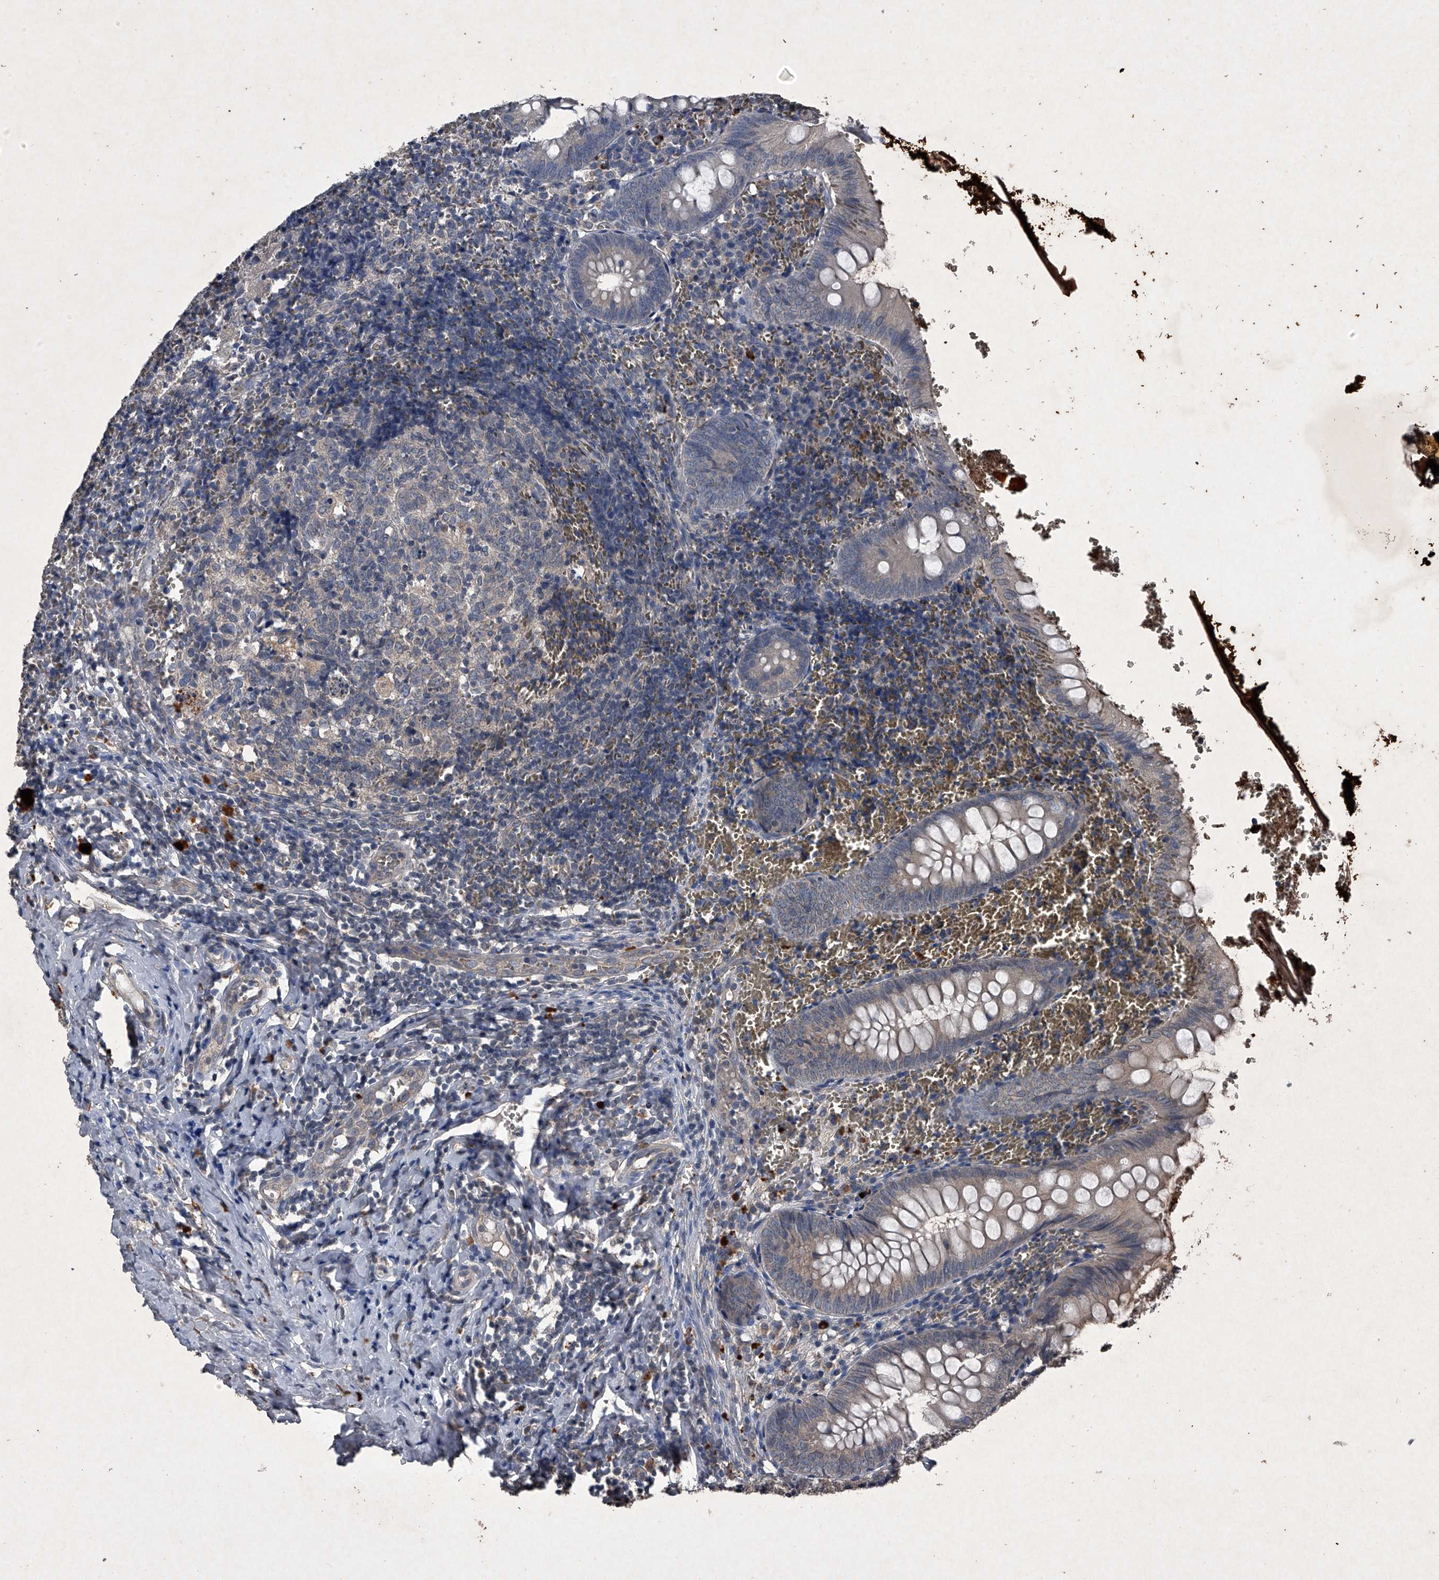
{"staining": {"intensity": "negative", "quantity": "none", "location": "none"}, "tissue": "appendix", "cell_type": "Glandular cells", "image_type": "normal", "snomed": [{"axis": "morphology", "description": "Normal tissue, NOS"}, {"axis": "topography", "description": "Appendix"}], "caption": "An image of appendix stained for a protein displays no brown staining in glandular cells. (IHC, brightfield microscopy, high magnification).", "gene": "MAPKAP1", "patient": {"sex": "male", "age": 8}}